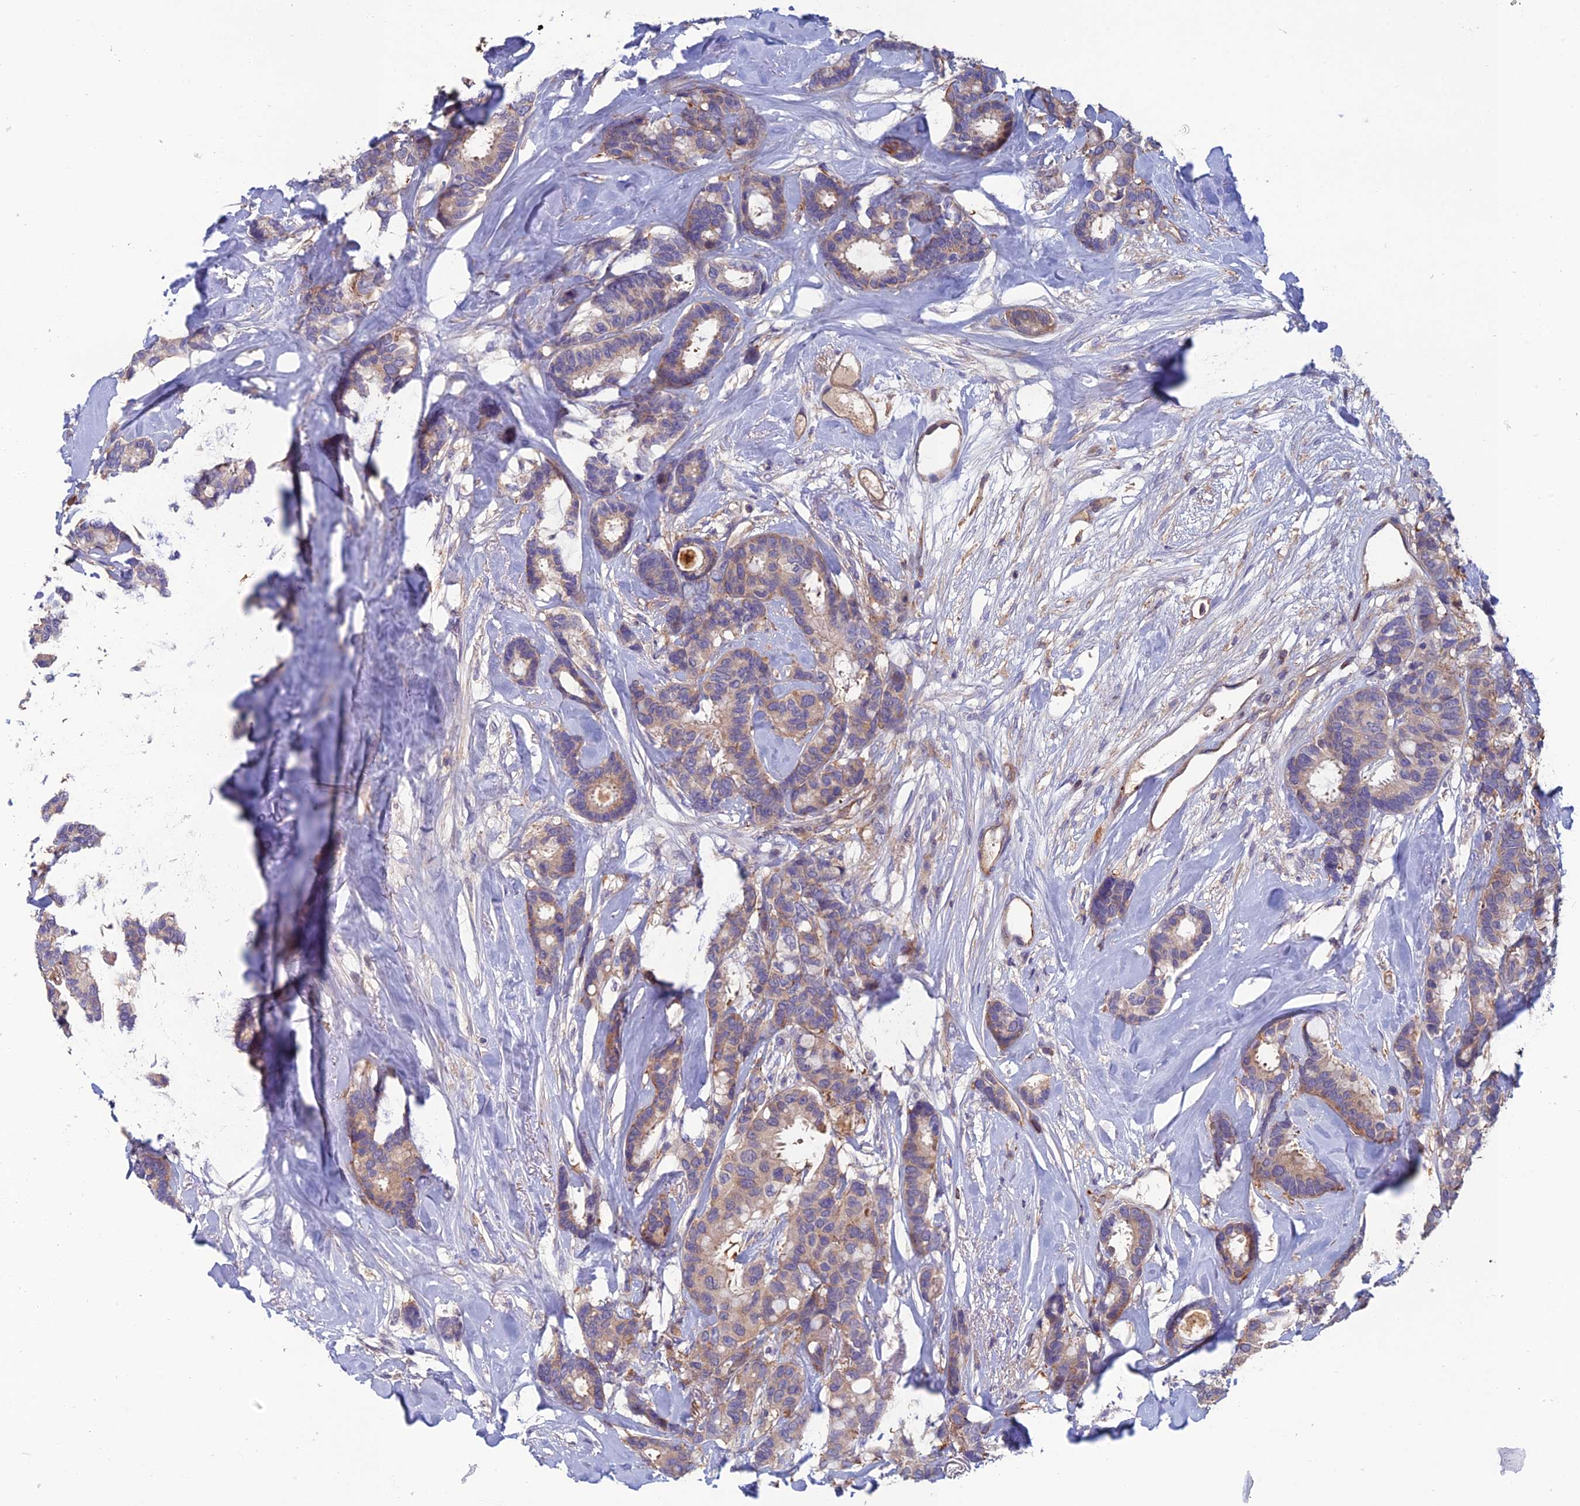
{"staining": {"intensity": "weak", "quantity": ">75%", "location": "cytoplasmic/membranous"}, "tissue": "breast cancer", "cell_type": "Tumor cells", "image_type": "cancer", "snomed": [{"axis": "morphology", "description": "Duct carcinoma"}, {"axis": "topography", "description": "Breast"}], "caption": "Breast cancer (invasive ductal carcinoma) stained for a protein (brown) exhibits weak cytoplasmic/membranous positive staining in about >75% of tumor cells.", "gene": "C15orf62", "patient": {"sex": "female", "age": 87}}